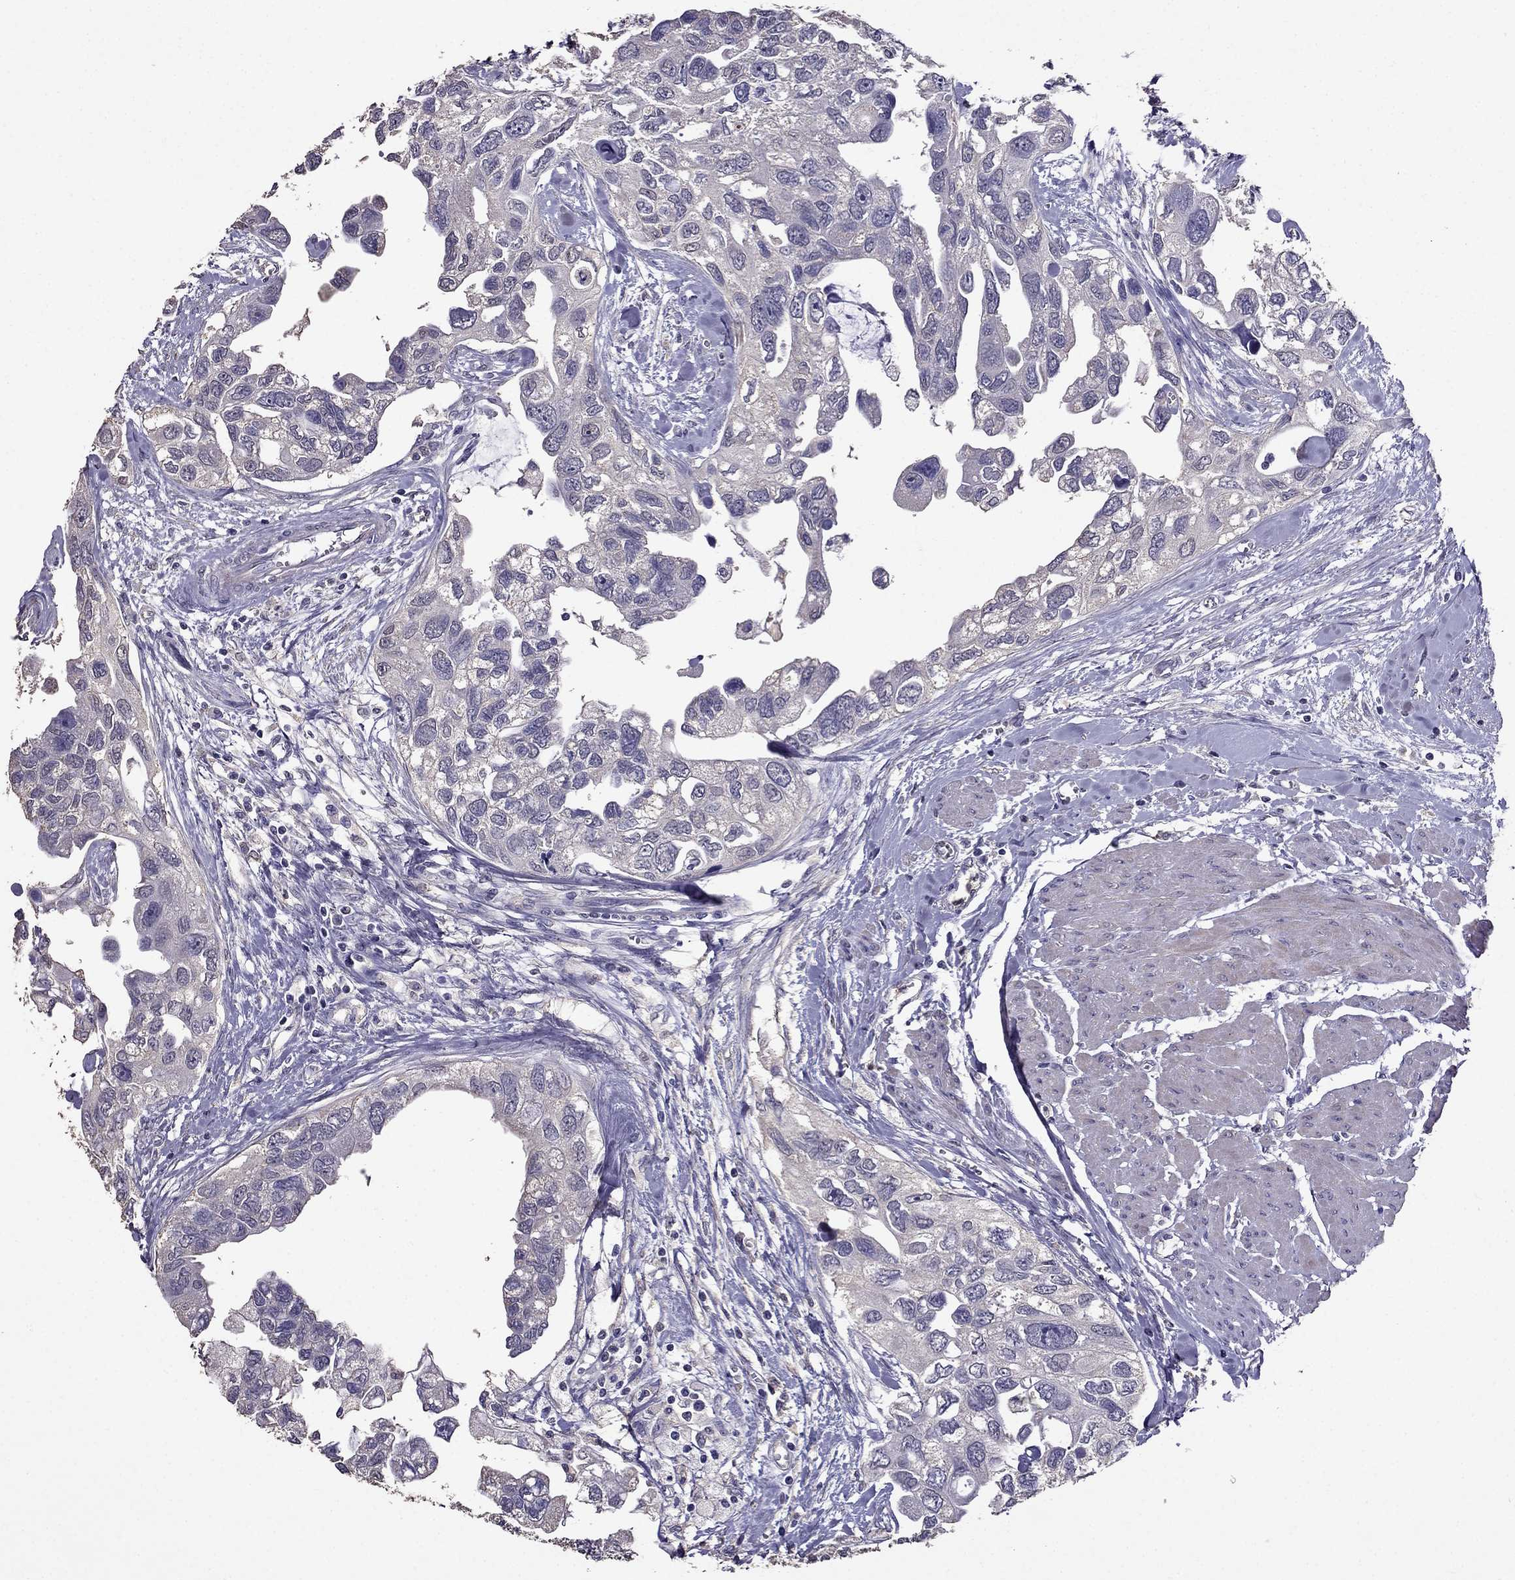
{"staining": {"intensity": "negative", "quantity": "none", "location": "none"}, "tissue": "urothelial cancer", "cell_type": "Tumor cells", "image_type": "cancer", "snomed": [{"axis": "morphology", "description": "Urothelial carcinoma, High grade"}, {"axis": "topography", "description": "Urinary bladder"}], "caption": "The micrograph displays no significant staining in tumor cells of urothelial carcinoma (high-grade). (DAB (3,3'-diaminobenzidine) immunohistochemistry visualized using brightfield microscopy, high magnification).", "gene": "NKX3-1", "patient": {"sex": "male", "age": 59}}